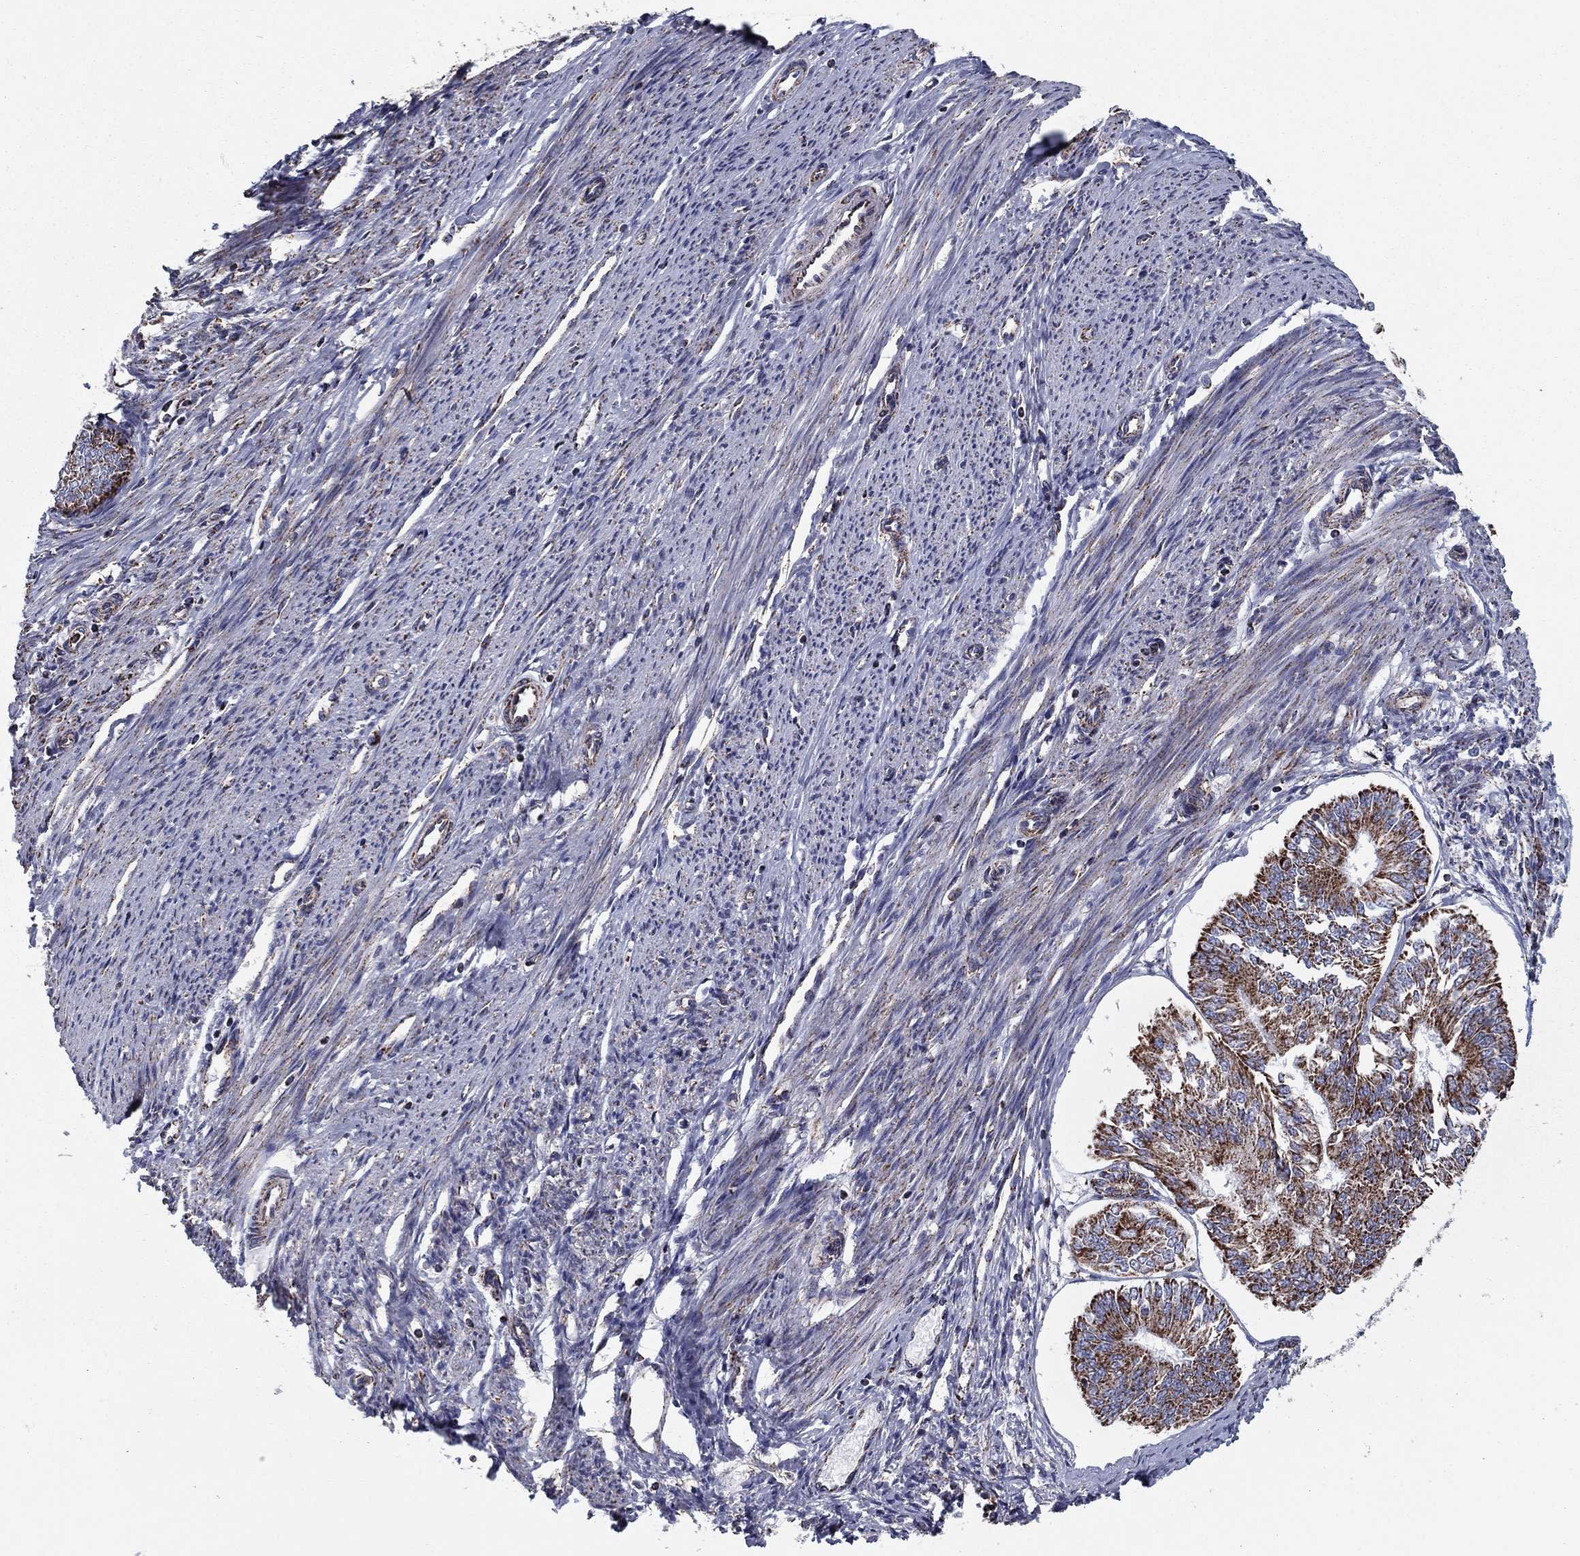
{"staining": {"intensity": "strong", "quantity": ">75%", "location": "cytoplasmic/membranous"}, "tissue": "endometrial cancer", "cell_type": "Tumor cells", "image_type": "cancer", "snomed": [{"axis": "morphology", "description": "Adenocarcinoma, NOS"}, {"axis": "topography", "description": "Endometrium"}], "caption": "An IHC histopathology image of neoplastic tissue is shown. Protein staining in brown highlights strong cytoplasmic/membranous positivity in adenocarcinoma (endometrial) within tumor cells.", "gene": "NDUFV1", "patient": {"sex": "female", "age": 58}}